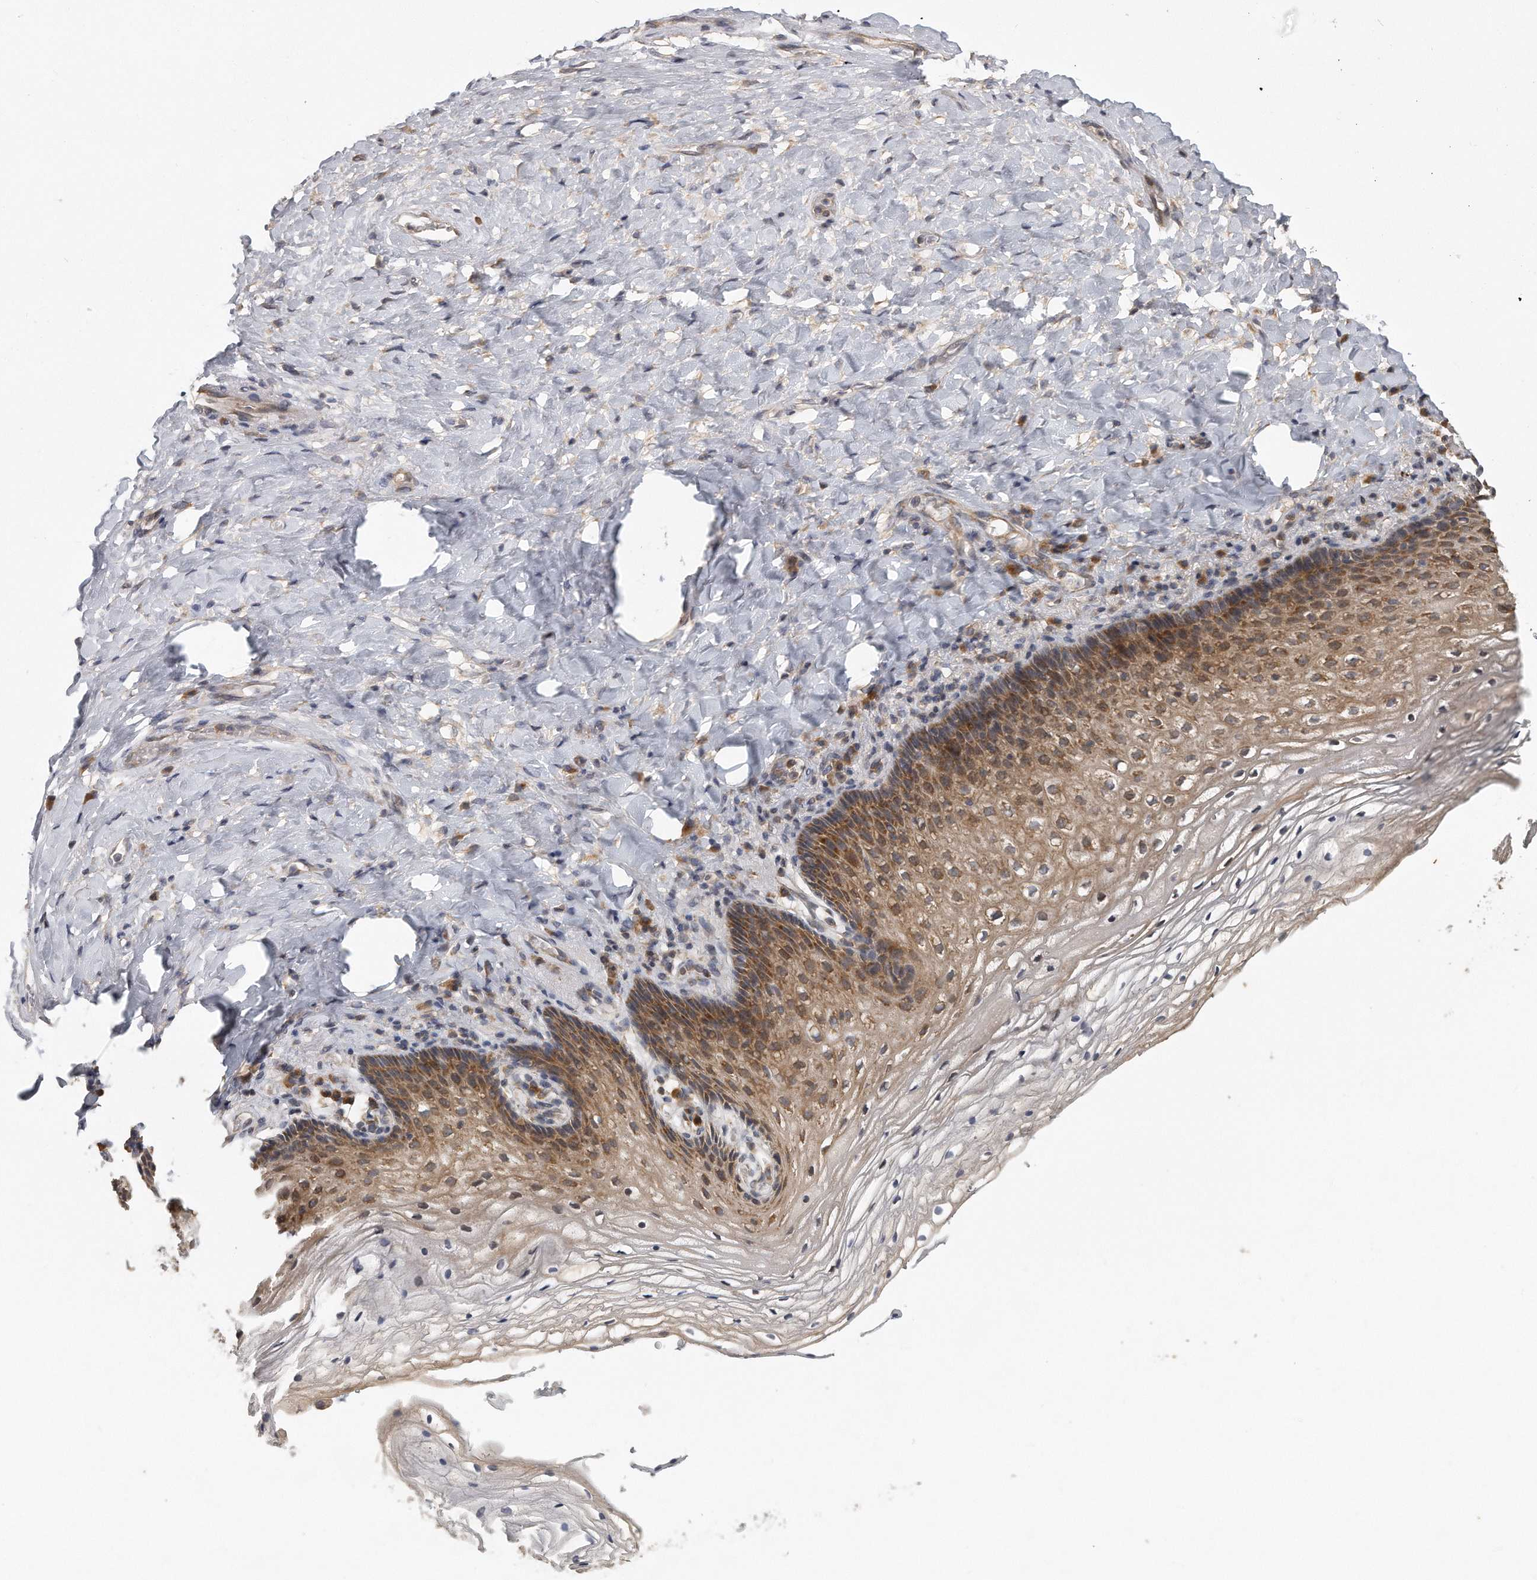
{"staining": {"intensity": "moderate", "quantity": ">75%", "location": "cytoplasmic/membranous"}, "tissue": "vagina", "cell_type": "Squamous epithelial cells", "image_type": "normal", "snomed": [{"axis": "morphology", "description": "Normal tissue, NOS"}, {"axis": "topography", "description": "Vagina"}], "caption": "Normal vagina displays moderate cytoplasmic/membranous expression in approximately >75% of squamous epithelial cells.", "gene": "EIF3I", "patient": {"sex": "female", "age": 60}}